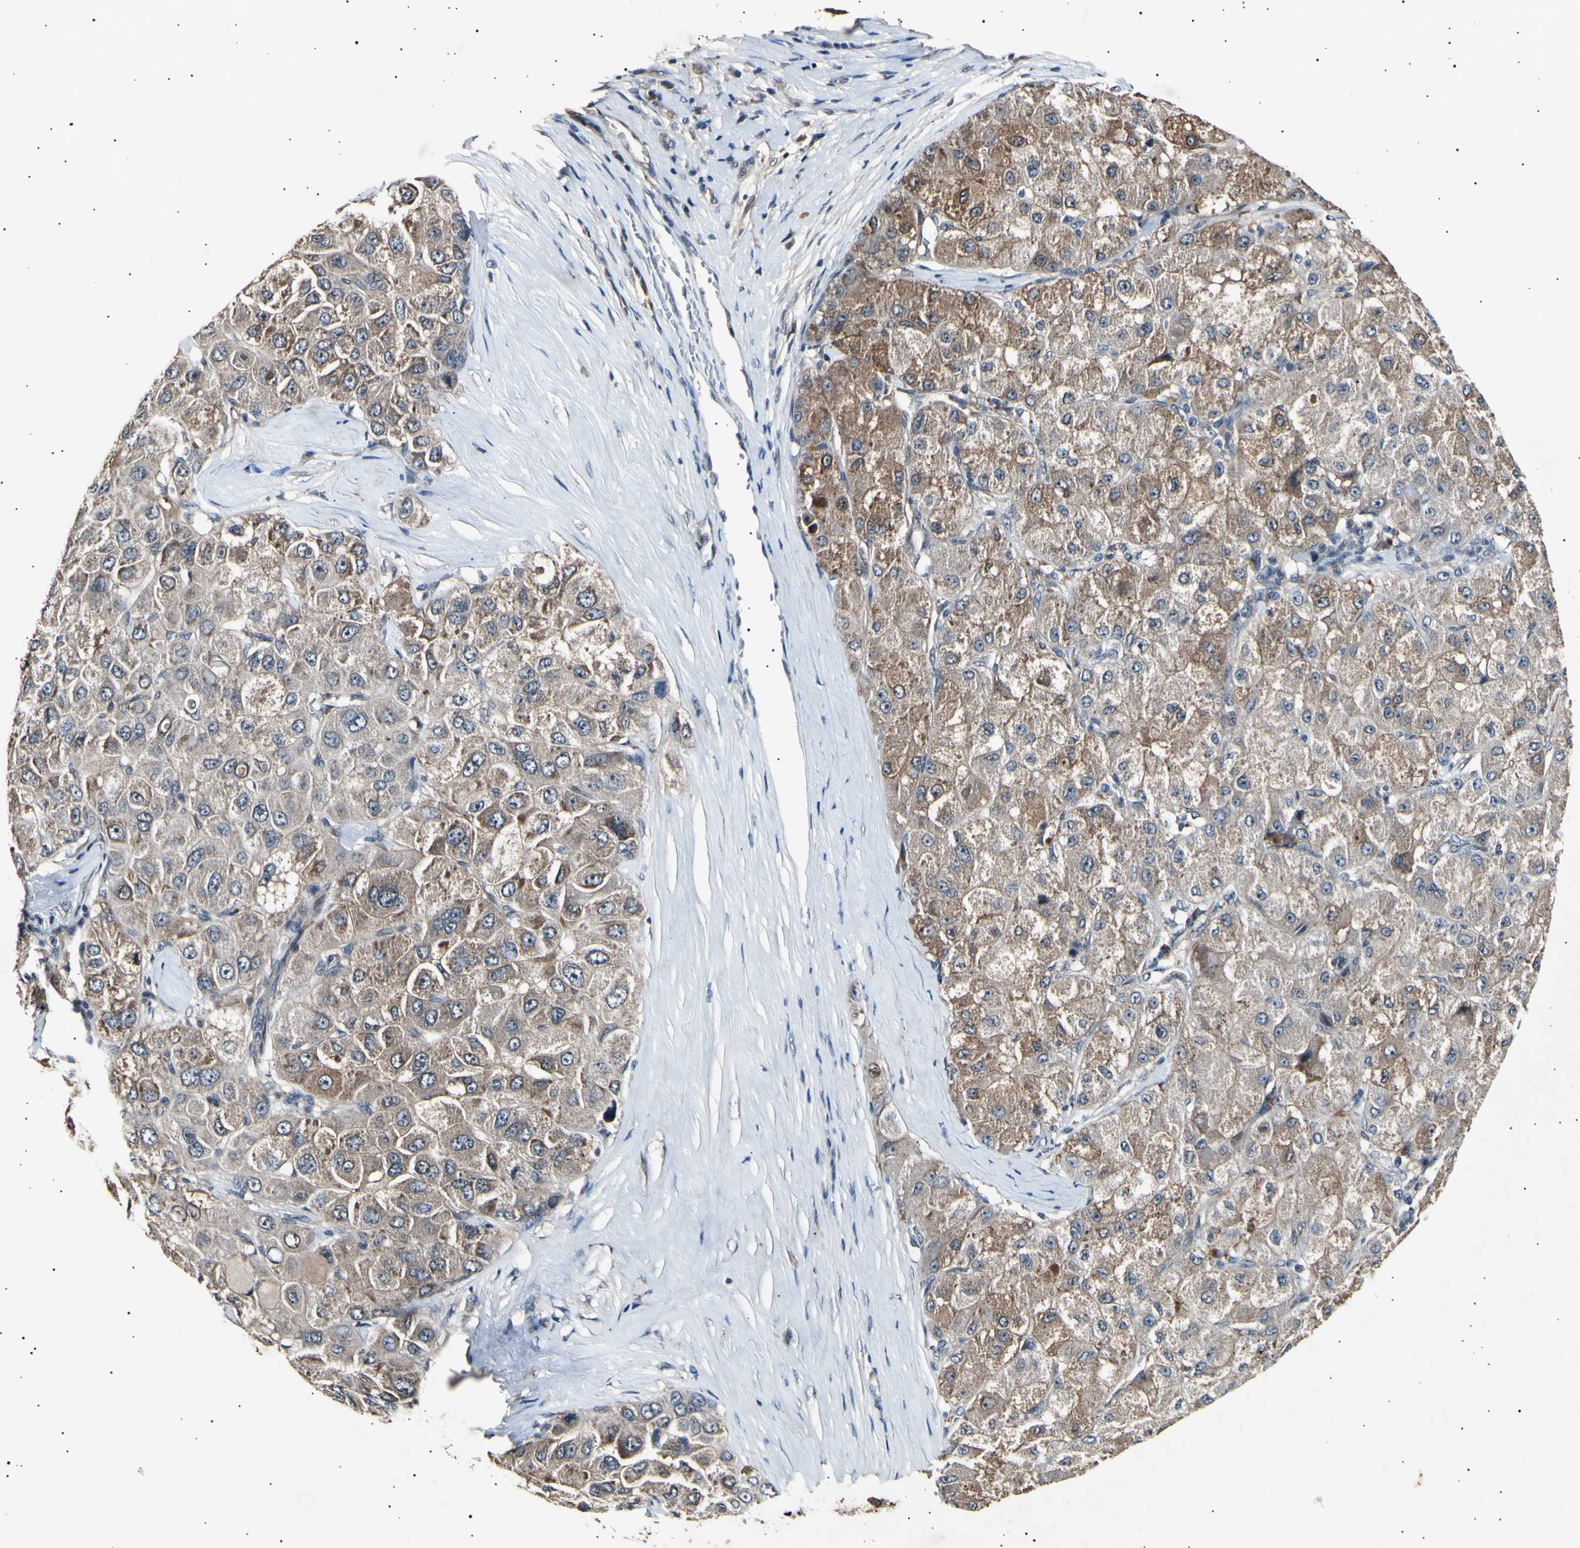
{"staining": {"intensity": "moderate", "quantity": ">75%", "location": "cytoplasmic/membranous"}, "tissue": "liver cancer", "cell_type": "Tumor cells", "image_type": "cancer", "snomed": [{"axis": "morphology", "description": "Carcinoma, Hepatocellular, NOS"}, {"axis": "topography", "description": "Liver"}], "caption": "DAB immunohistochemical staining of hepatocellular carcinoma (liver) displays moderate cytoplasmic/membranous protein staining in approximately >75% of tumor cells.", "gene": "ADCY3", "patient": {"sex": "male", "age": 80}}